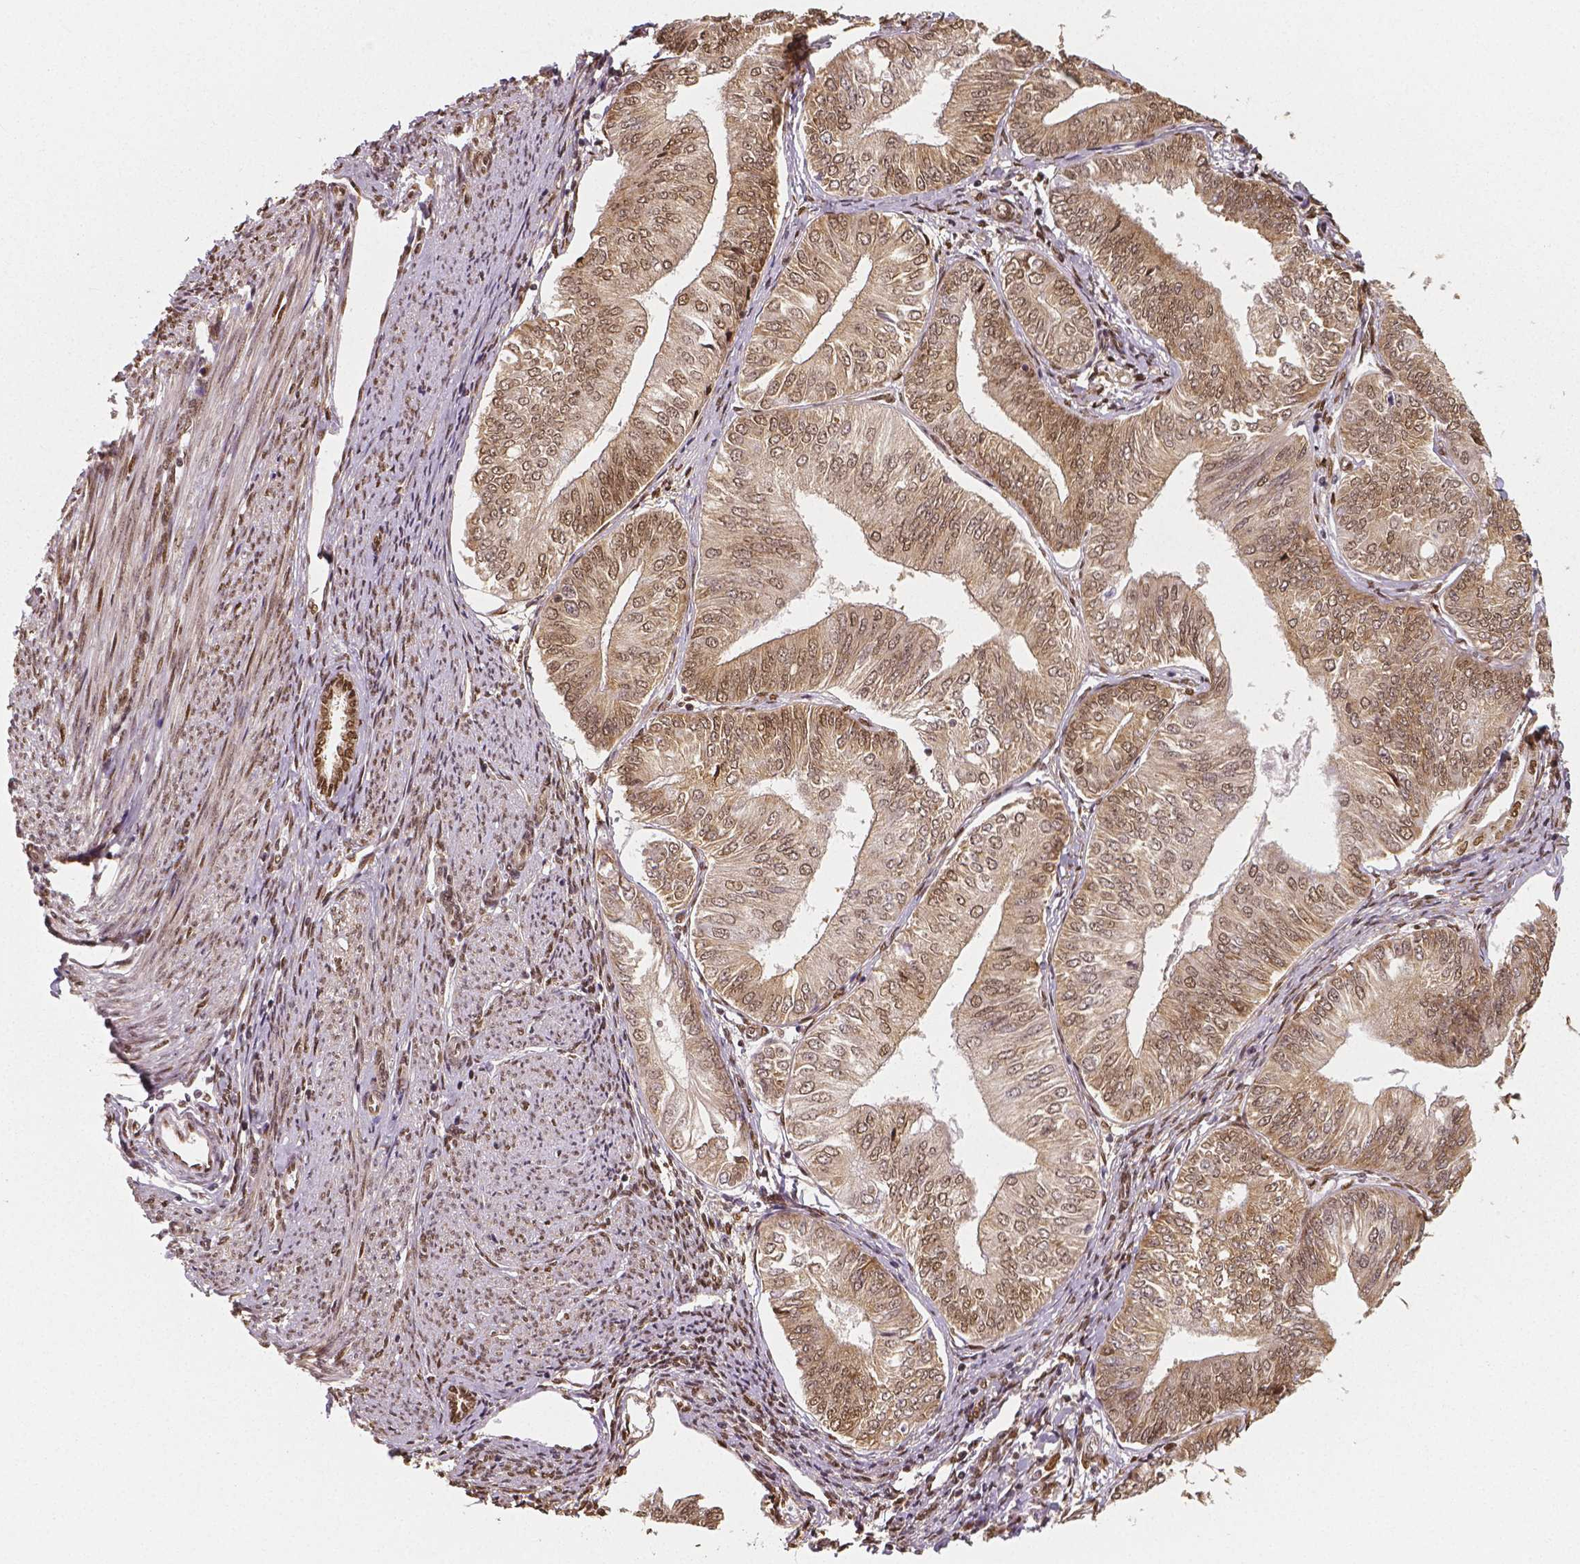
{"staining": {"intensity": "moderate", "quantity": ">75%", "location": "nuclear"}, "tissue": "endometrial cancer", "cell_type": "Tumor cells", "image_type": "cancer", "snomed": [{"axis": "morphology", "description": "Adenocarcinoma, NOS"}, {"axis": "topography", "description": "Endometrium"}], "caption": "Approximately >75% of tumor cells in human endometrial adenocarcinoma show moderate nuclear protein staining as visualized by brown immunohistochemical staining.", "gene": "NUCKS1", "patient": {"sex": "female", "age": 58}}